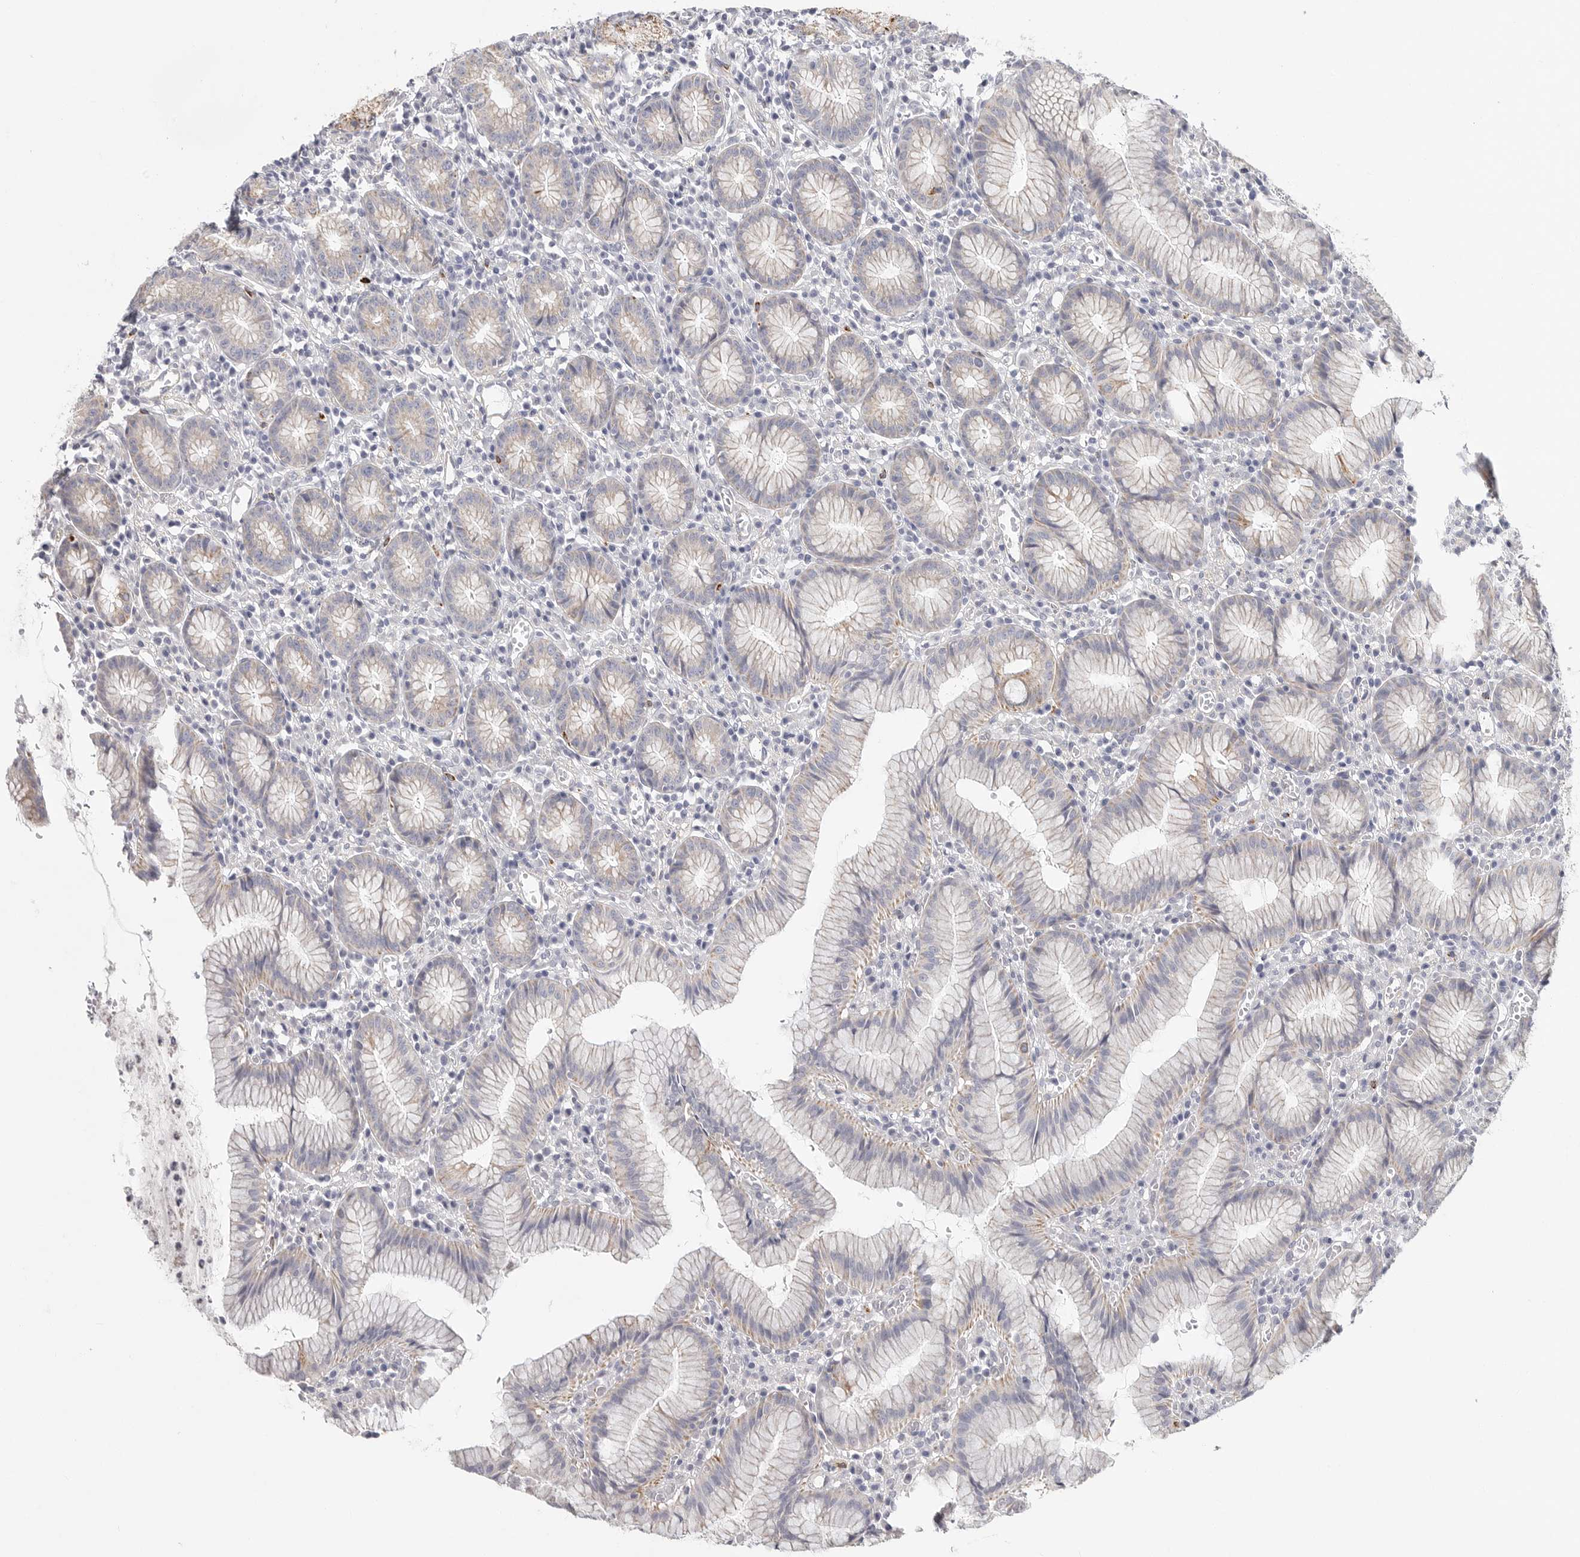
{"staining": {"intensity": "moderate", "quantity": "25%-75%", "location": "cytoplasmic/membranous"}, "tissue": "stomach", "cell_type": "Glandular cells", "image_type": "normal", "snomed": [{"axis": "morphology", "description": "Normal tissue, NOS"}, {"axis": "topography", "description": "Stomach"}], "caption": "Immunohistochemistry of normal human stomach displays medium levels of moderate cytoplasmic/membranous expression in approximately 25%-75% of glandular cells. (Brightfield microscopy of DAB IHC at high magnification).", "gene": "ELP3", "patient": {"sex": "male", "age": 55}}